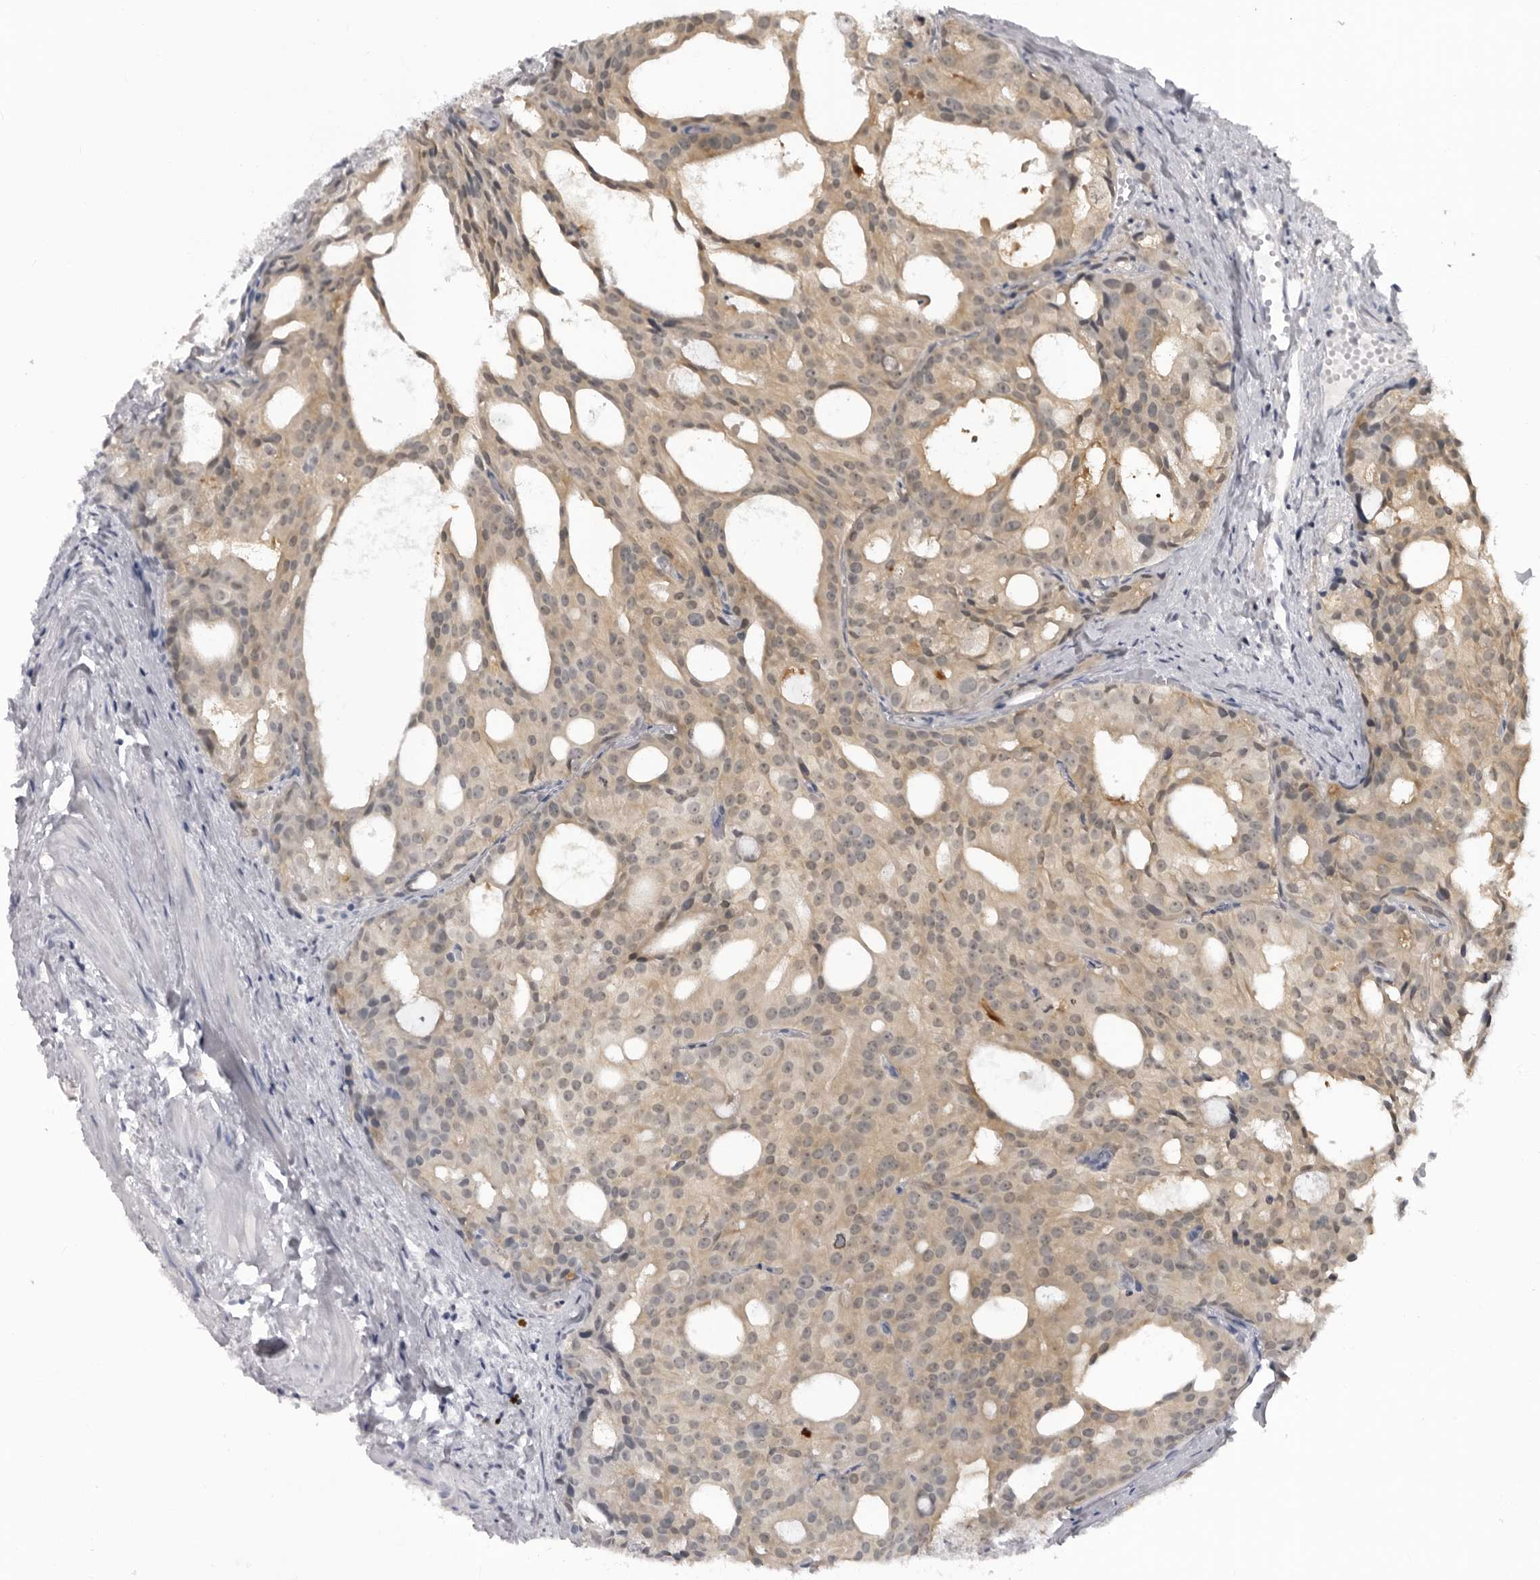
{"staining": {"intensity": "weak", "quantity": ">75%", "location": "cytoplasmic/membranous,nuclear"}, "tissue": "prostate cancer", "cell_type": "Tumor cells", "image_type": "cancer", "snomed": [{"axis": "morphology", "description": "Adenocarcinoma, Low grade"}, {"axis": "topography", "description": "Prostate"}], "caption": "This histopathology image demonstrates prostate cancer stained with immunohistochemistry (IHC) to label a protein in brown. The cytoplasmic/membranous and nuclear of tumor cells show weak positivity for the protein. Nuclei are counter-stained blue.", "gene": "PDCL3", "patient": {"sex": "male", "age": 88}}